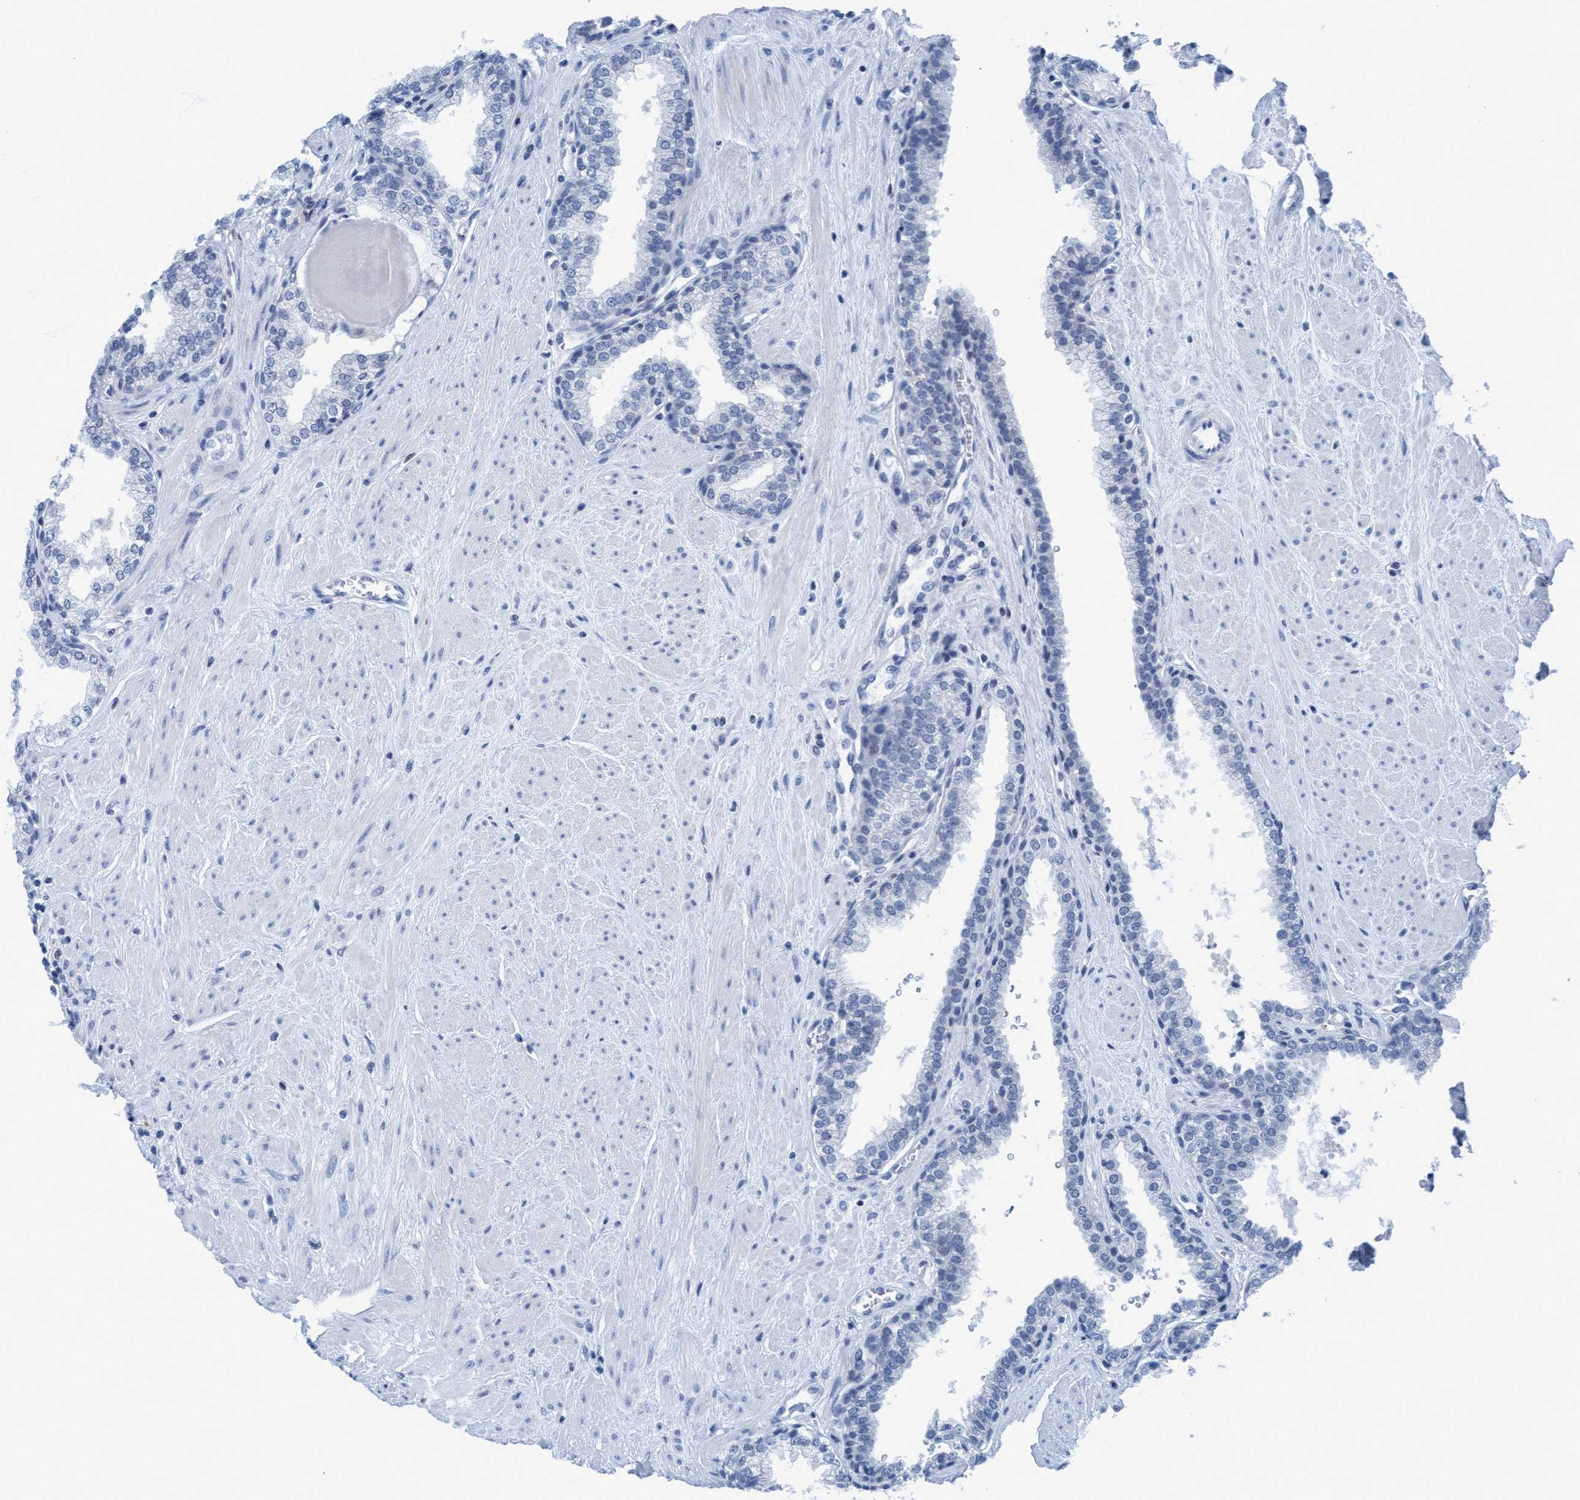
{"staining": {"intensity": "negative", "quantity": "none", "location": "none"}, "tissue": "prostate", "cell_type": "Glandular cells", "image_type": "normal", "snomed": [{"axis": "morphology", "description": "Normal tissue, NOS"}, {"axis": "topography", "description": "Prostate"}], "caption": "Glandular cells show no significant protein staining in unremarkable prostate.", "gene": "DNAI1", "patient": {"sex": "male", "age": 51}}